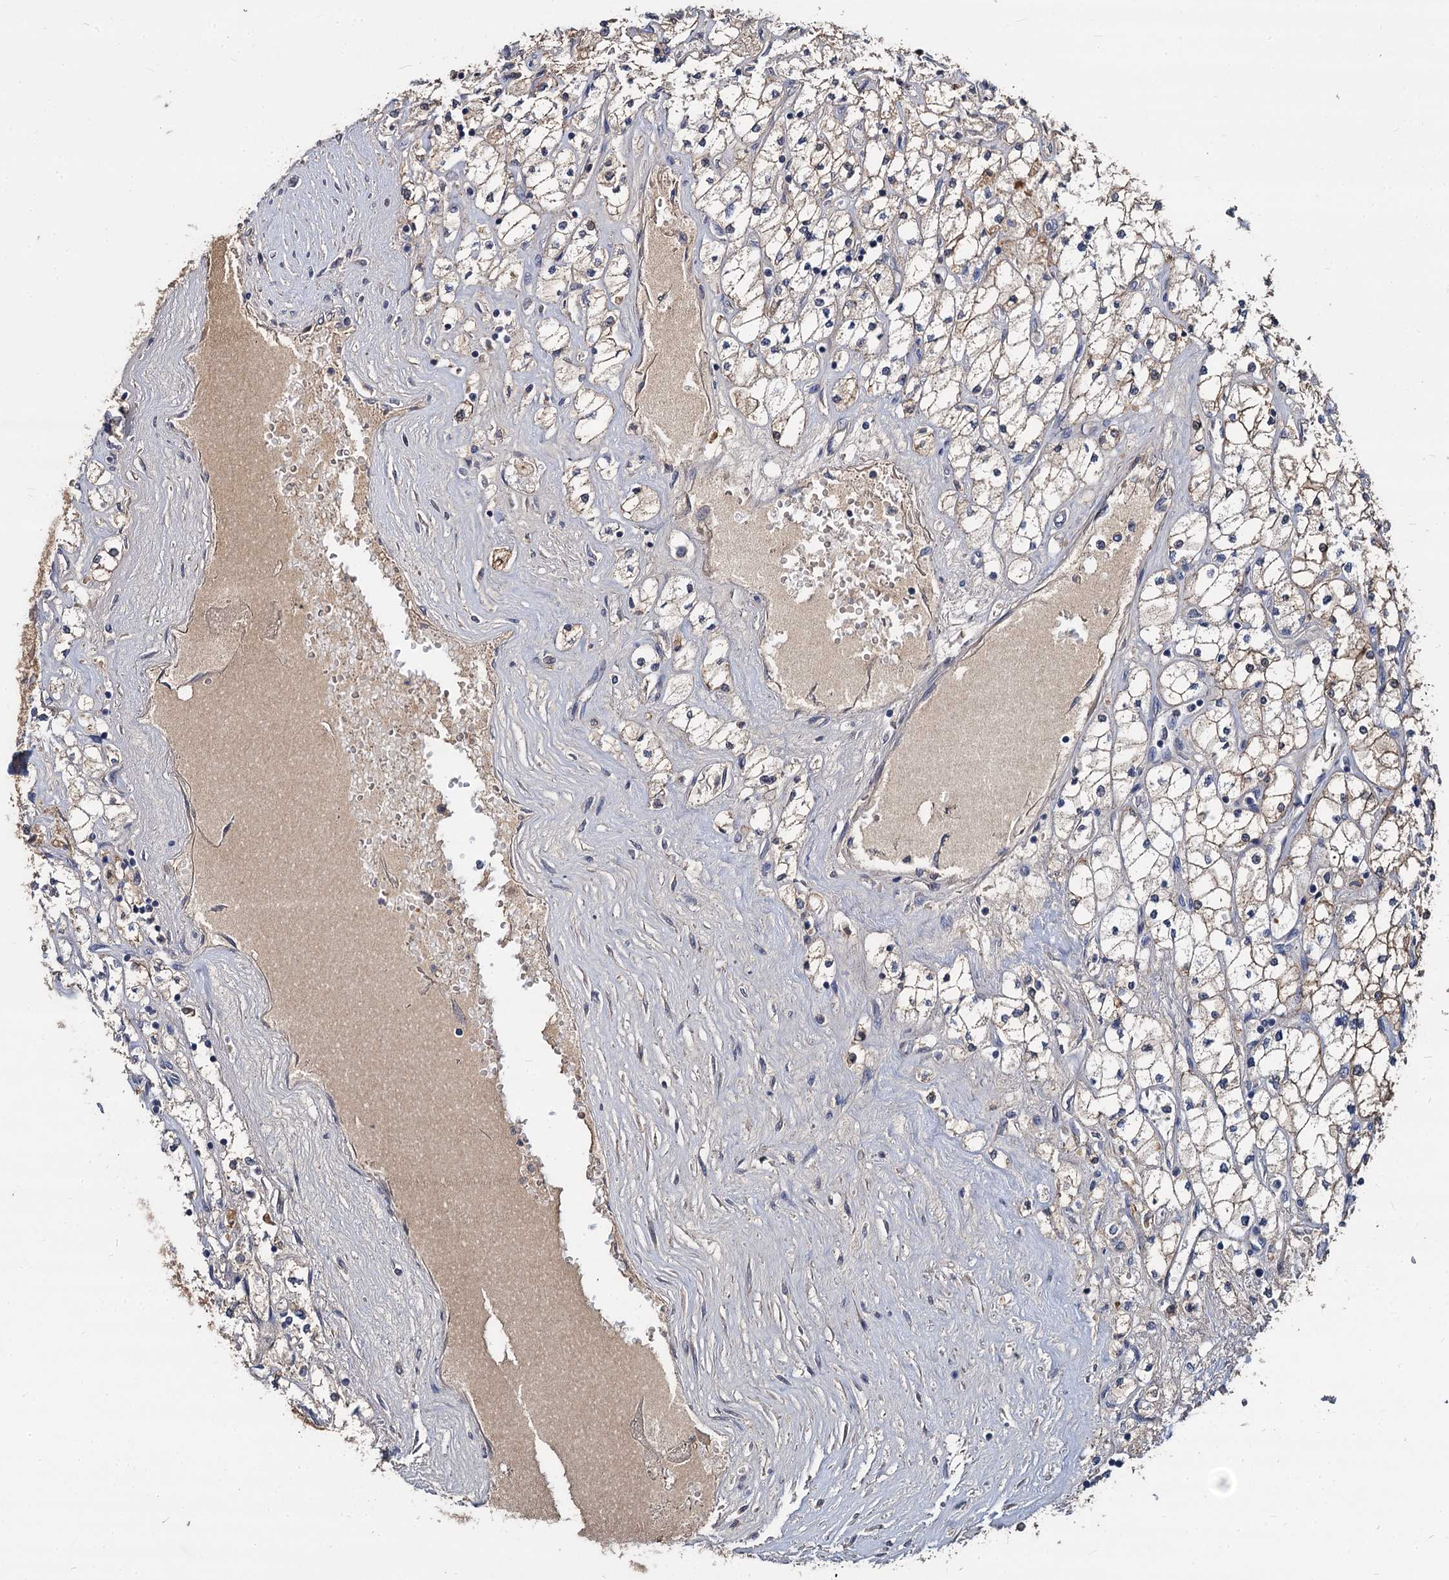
{"staining": {"intensity": "moderate", "quantity": "25%-75%", "location": "cytoplasmic/membranous"}, "tissue": "renal cancer", "cell_type": "Tumor cells", "image_type": "cancer", "snomed": [{"axis": "morphology", "description": "Adenocarcinoma, NOS"}, {"axis": "topography", "description": "Kidney"}], "caption": "Brown immunohistochemical staining in adenocarcinoma (renal) displays moderate cytoplasmic/membranous expression in approximately 25%-75% of tumor cells. The protein is shown in brown color, while the nuclei are stained blue.", "gene": "CCDC184", "patient": {"sex": "male", "age": 80}}